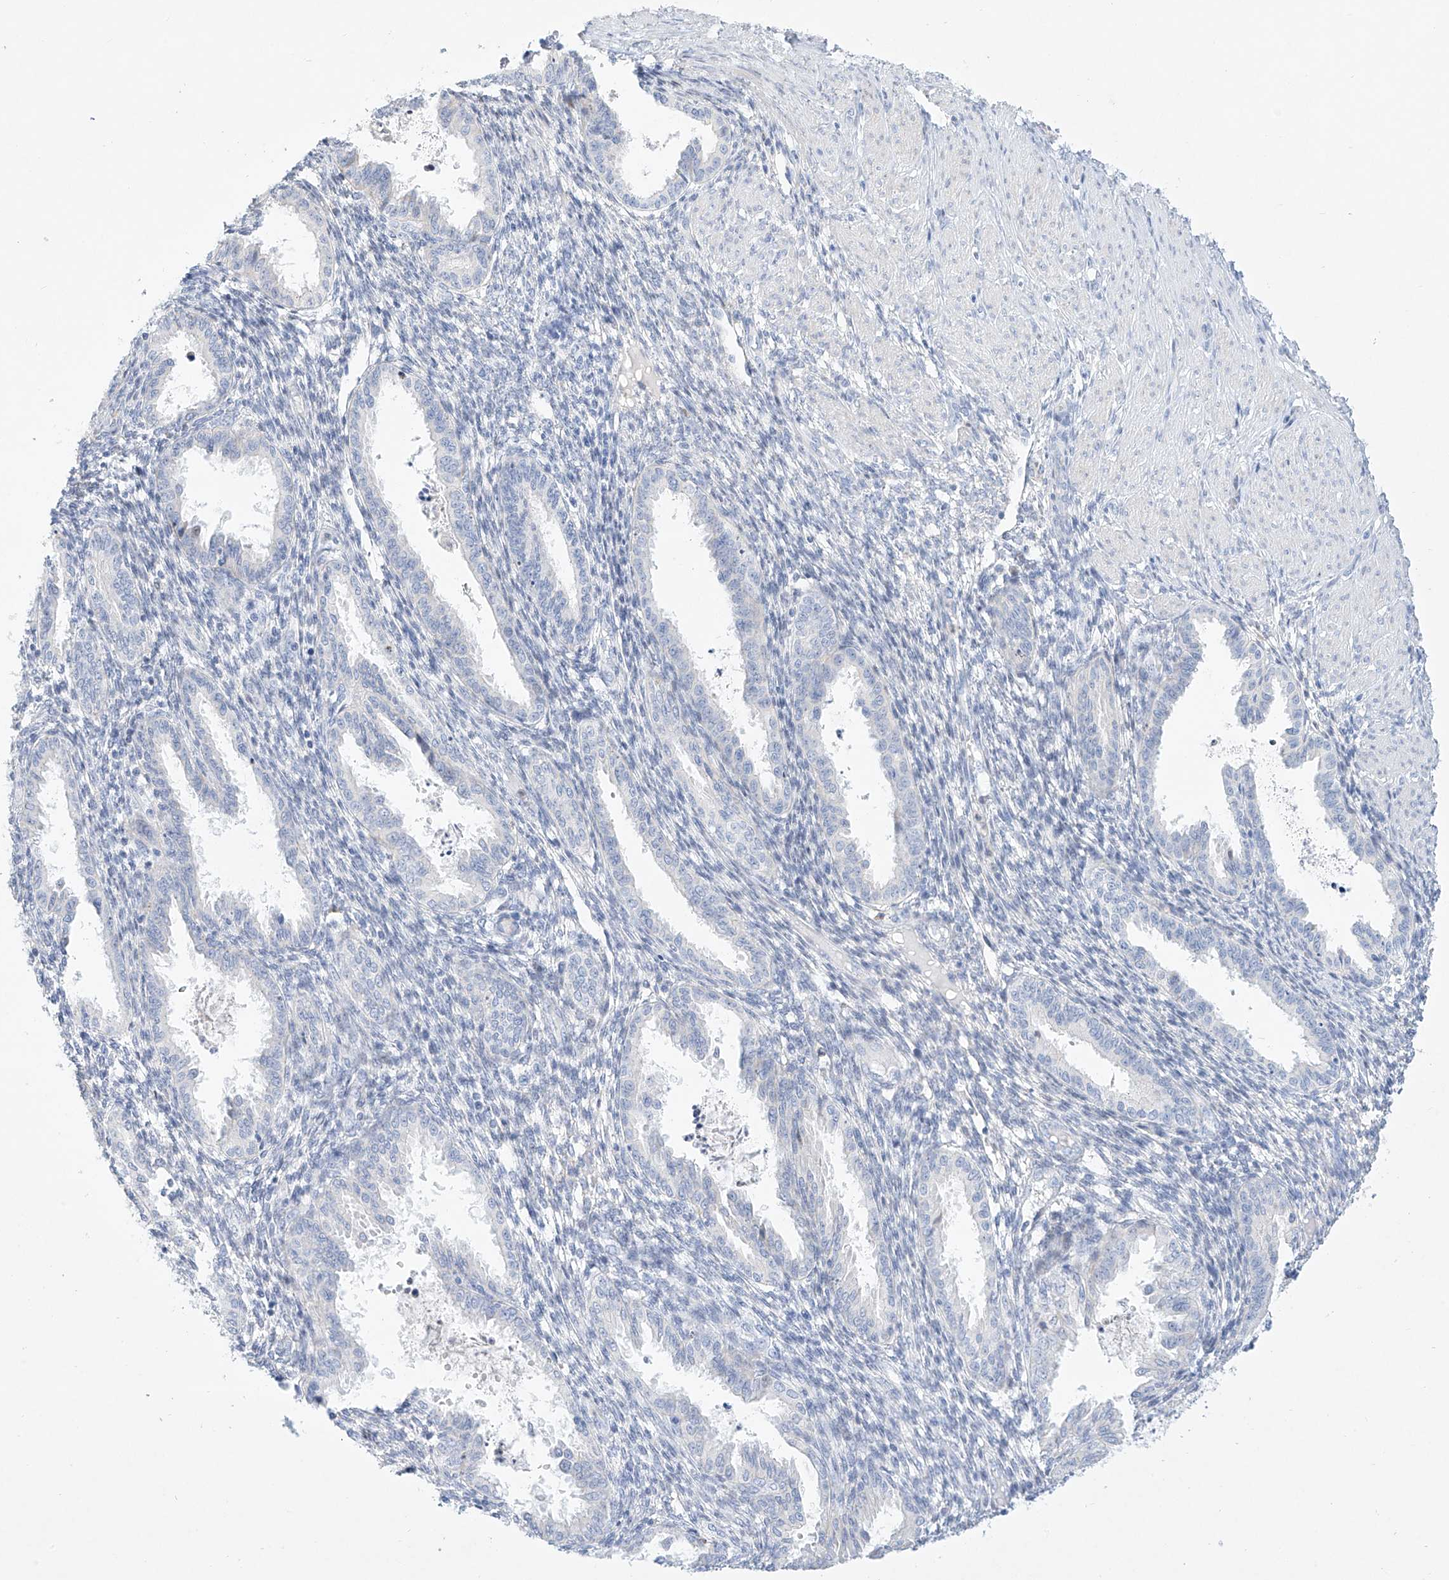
{"staining": {"intensity": "negative", "quantity": "none", "location": "none"}, "tissue": "endometrium", "cell_type": "Cells in endometrial stroma", "image_type": "normal", "snomed": [{"axis": "morphology", "description": "Normal tissue, NOS"}, {"axis": "topography", "description": "Endometrium"}], "caption": "Cells in endometrial stroma show no significant staining in unremarkable endometrium. (DAB (3,3'-diaminobenzidine) immunohistochemistry (IHC) visualized using brightfield microscopy, high magnification).", "gene": "SNU13", "patient": {"sex": "female", "age": 33}}